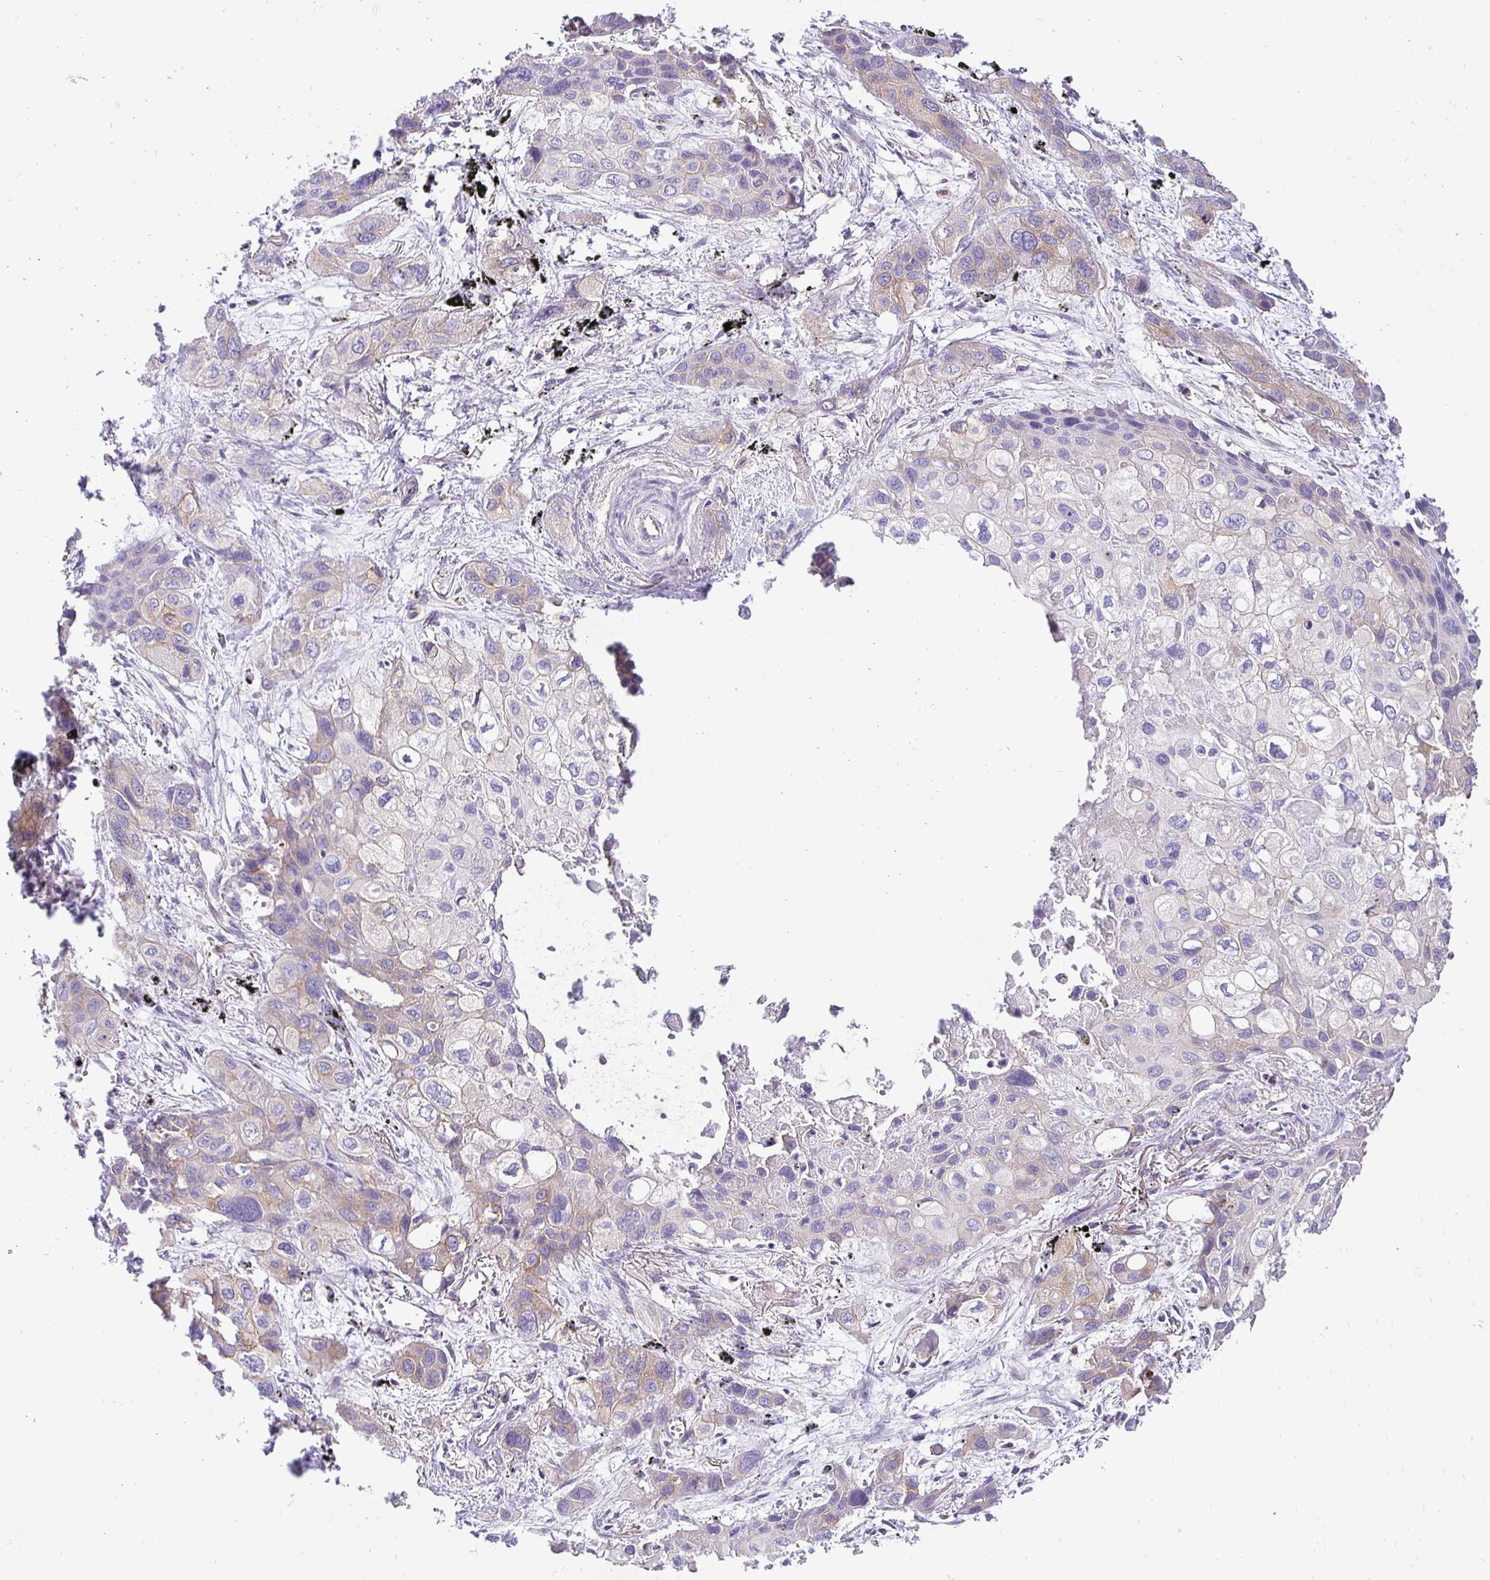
{"staining": {"intensity": "weak", "quantity": "<25%", "location": "cytoplasmic/membranous"}, "tissue": "lung cancer", "cell_type": "Tumor cells", "image_type": "cancer", "snomed": [{"axis": "morphology", "description": "Squamous cell carcinoma, NOS"}, {"axis": "morphology", "description": "Squamous cell carcinoma, metastatic, NOS"}, {"axis": "topography", "description": "Lung"}], "caption": "This is a image of immunohistochemistry staining of metastatic squamous cell carcinoma (lung), which shows no positivity in tumor cells.", "gene": "SLC9A1", "patient": {"sex": "male", "age": 59}}